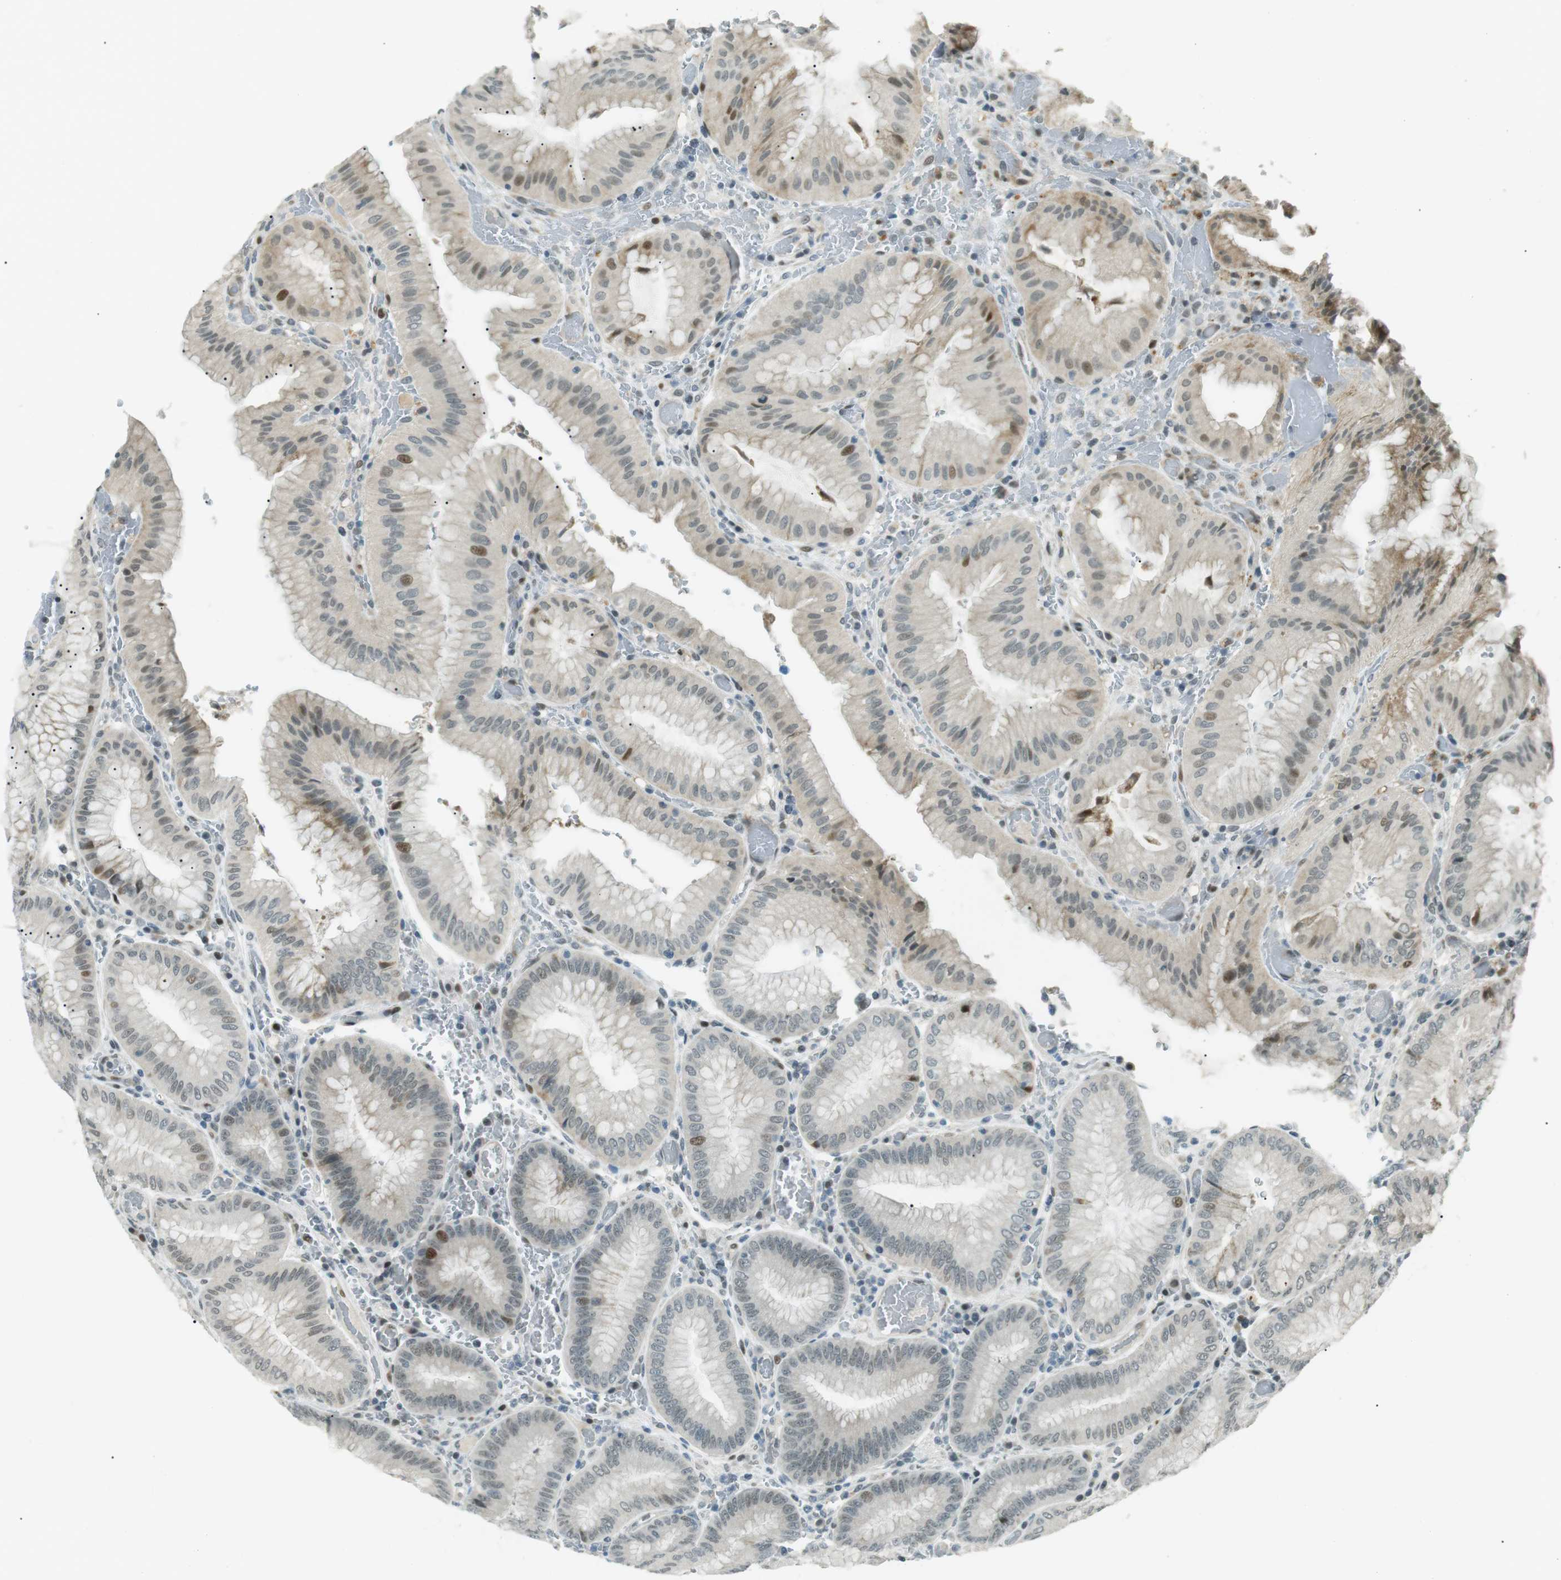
{"staining": {"intensity": "strong", "quantity": "<25%", "location": "nuclear"}, "tissue": "stomach", "cell_type": "Glandular cells", "image_type": "normal", "snomed": [{"axis": "morphology", "description": "Normal tissue, NOS"}, {"axis": "morphology", "description": "Carcinoid, malignant, NOS"}, {"axis": "topography", "description": "Stomach, upper"}], "caption": "A brown stain labels strong nuclear staining of a protein in glandular cells of normal human stomach. (IHC, brightfield microscopy, high magnification).", "gene": "PJA1", "patient": {"sex": "male", "age": 39}}